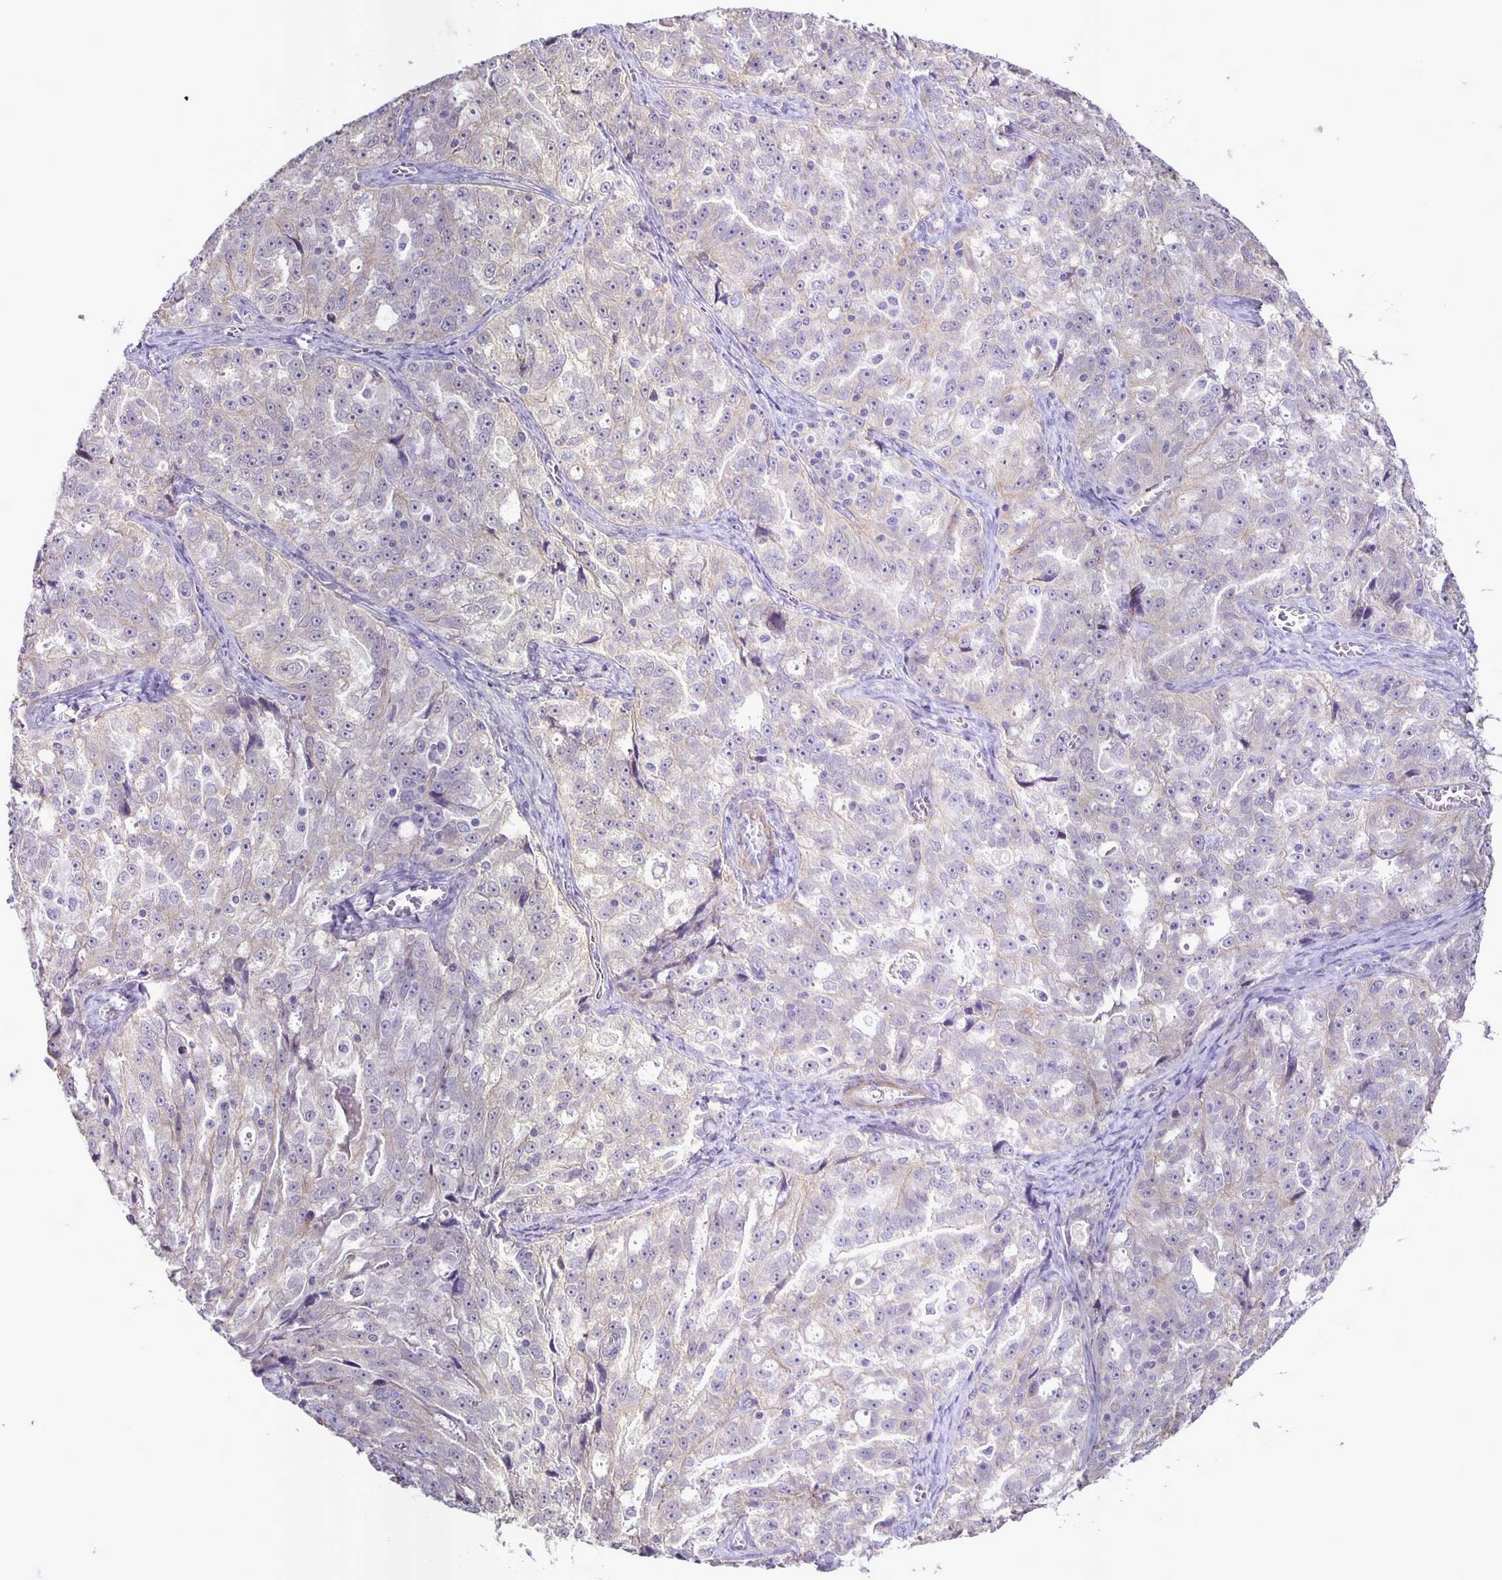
{"staining": {"intensity": "negative", "quantity": "none", "location": "none"}, "tissue": "ovarian cancer", "cell_type": "Tumor cells", "image_type": "cancer", "snomed": [{"axis": "morphology", "description": "Cystadenocarcinoma, serous, NOS"}, {"axis": "topography", "description": "Ovary"}], "caption": "This is an immunohistochemistry (IHC) photomicrograph of ovarian cancer (serous cystadenocarcinoma). There is no expression in tumor cells.", "gene": "SRCIN1", "patient": {"sex": "female", "age": 51}}